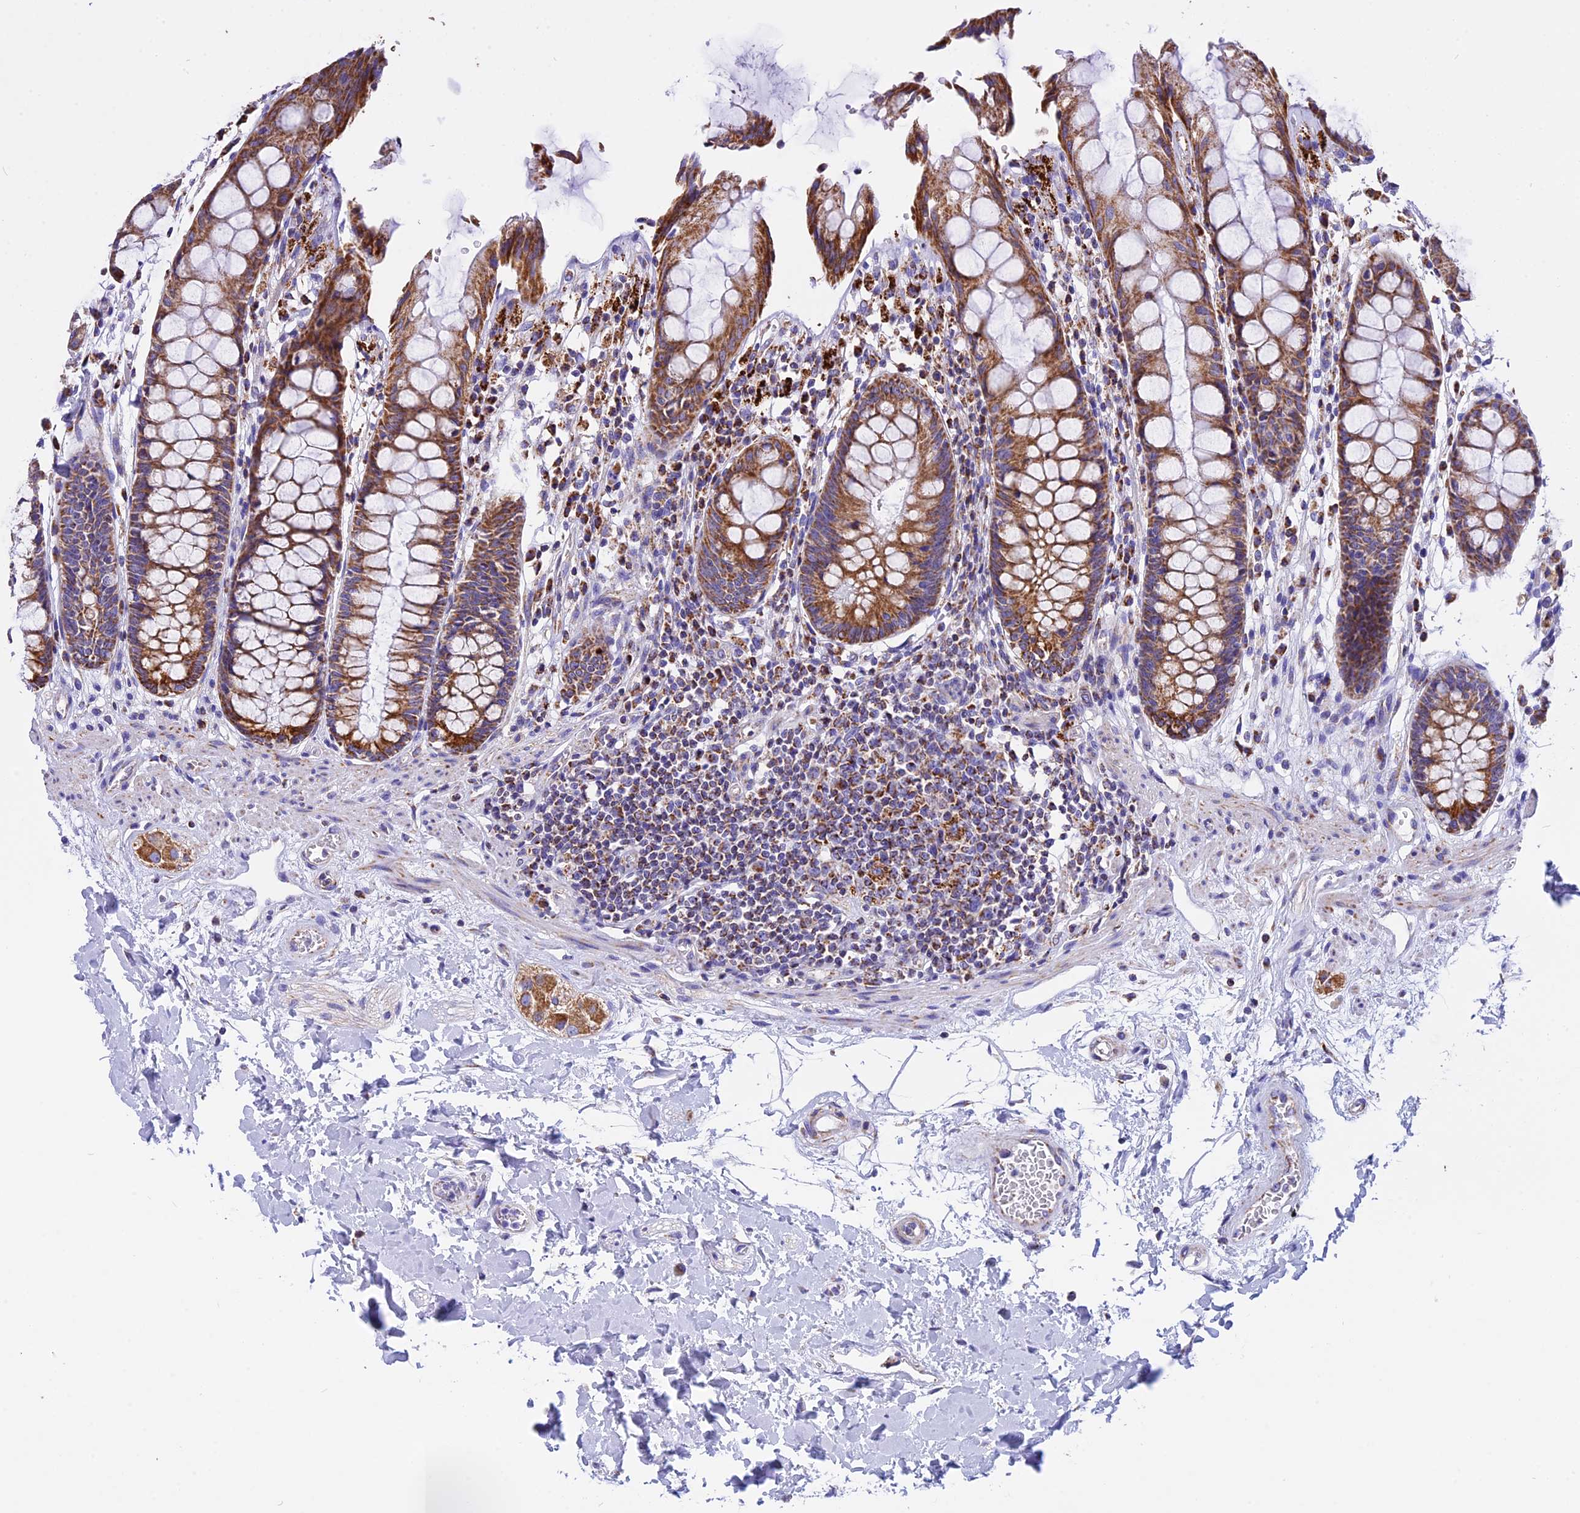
{"staining": {"intensity": "strong", "quantity": ">75%", "location": "cytoplasmic/membranous"}, "tissue": "rectum", "cell_type": "Glandular cells", "image_type": "normal", "snomed": [{"axis": "morphology", "description": "Normal tissue, NOS"}, {"axis": "topography", "description": "Rectum"}], "caption": "DAB (3,3'-diaminobenzidine) immunohistochemical staining of benign human rectum reveals strong cytoplasmic/membranous protein positivity in about >75% of glandular cells.", "gene": "VDAC2", "patient": {"sex": "male", "age": 64}}